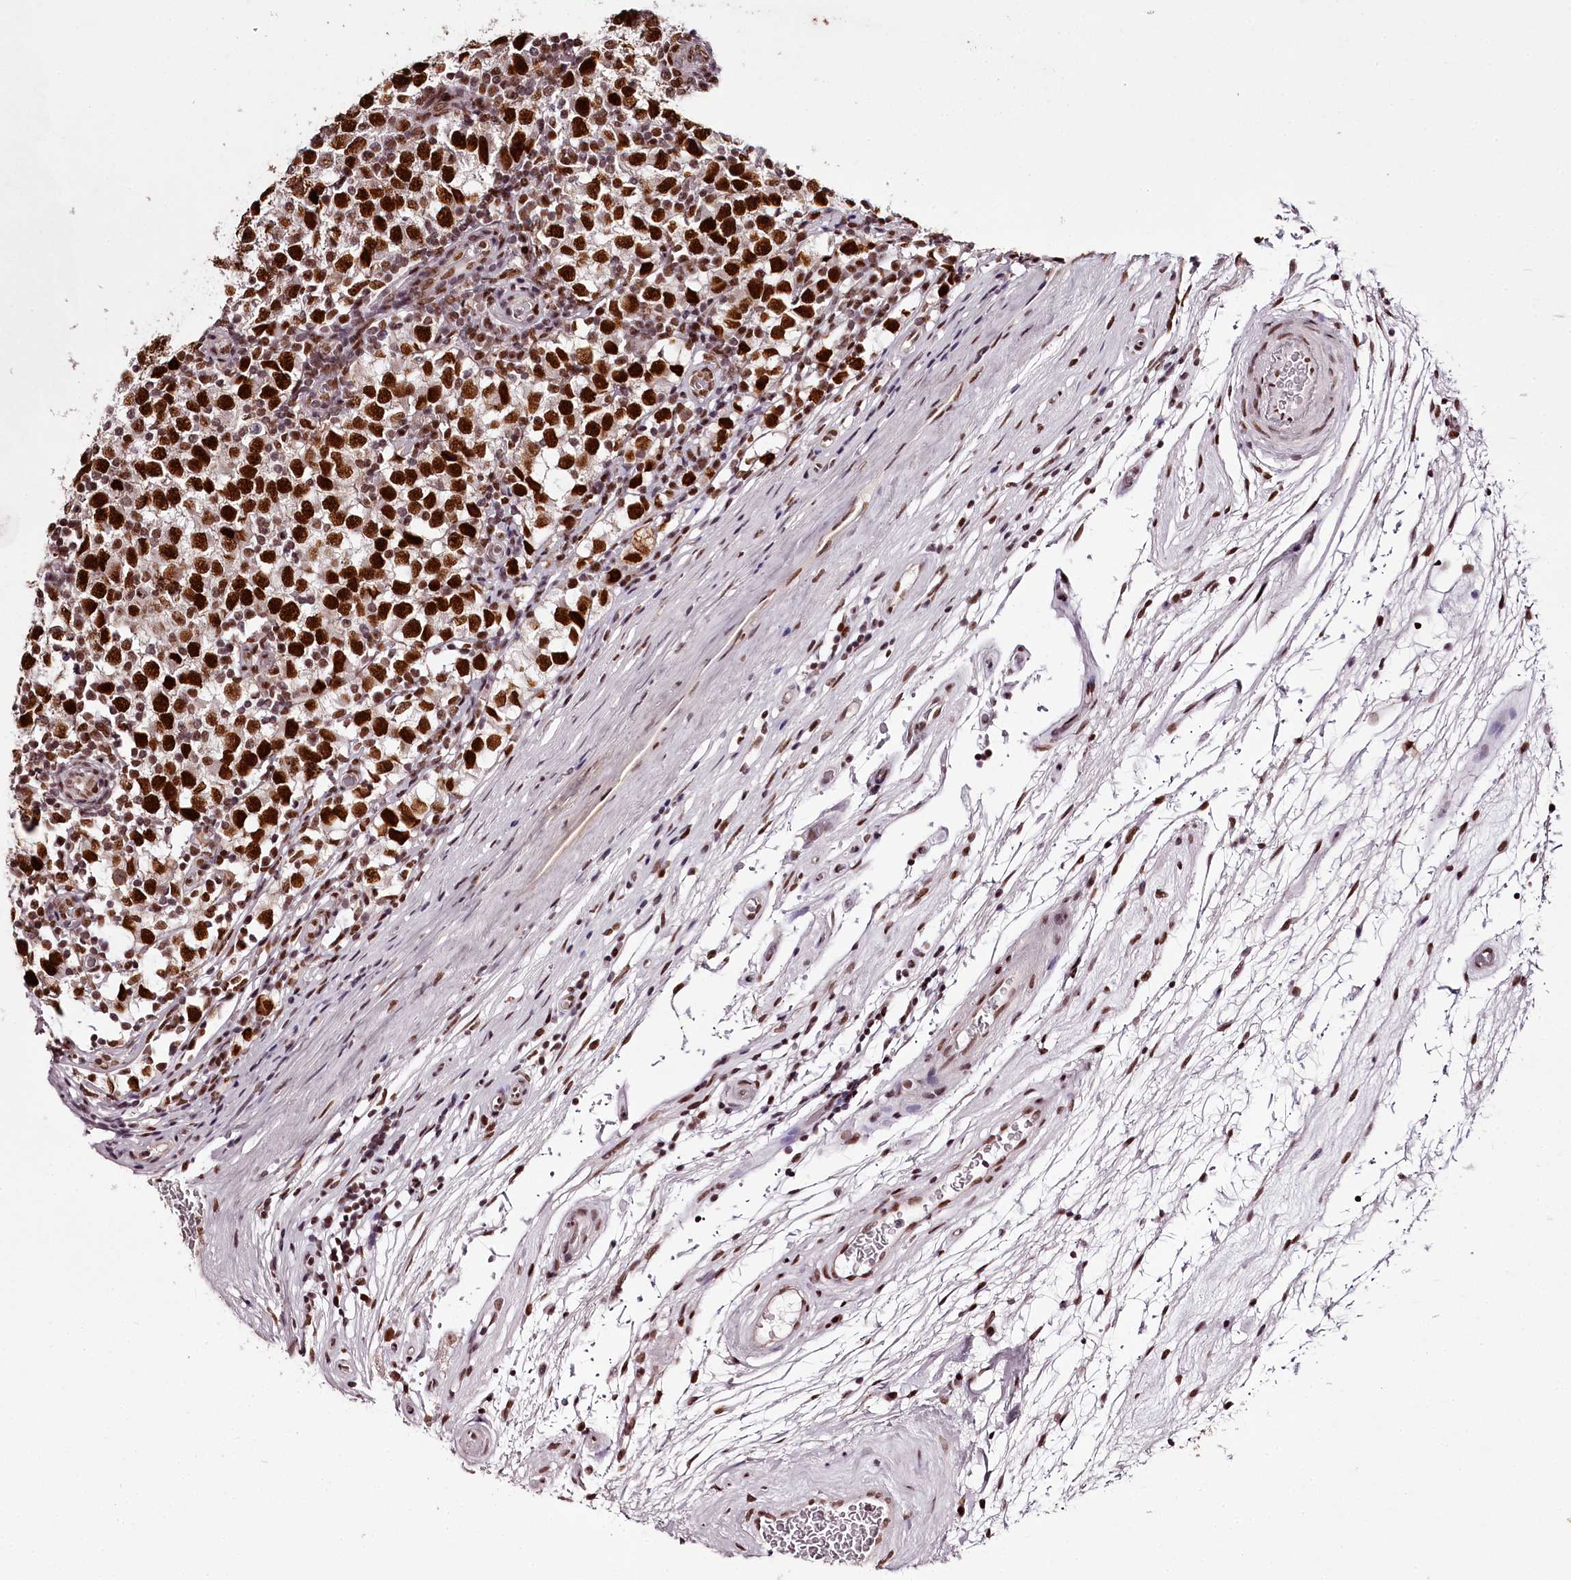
{"staining": {"intensity": "strong", "quantity": ">75%", "location": "nuclear"}, "tissue": "testis cancer", "cell_type": "Tumor cells", "image_type": "cancer", "snomed": [{"axis": "morphology", "description": "Seminoma, NOS"}, {"axis": "topography", "description": "Testis"}], "caption": "Immunohistochemical staining of human testis seminoma demonstrates high levels of strong nuclear expression in about >75% of tumor cells.", "gene": "PSPC1", "patient": {"sex": "male", "age": 65}}